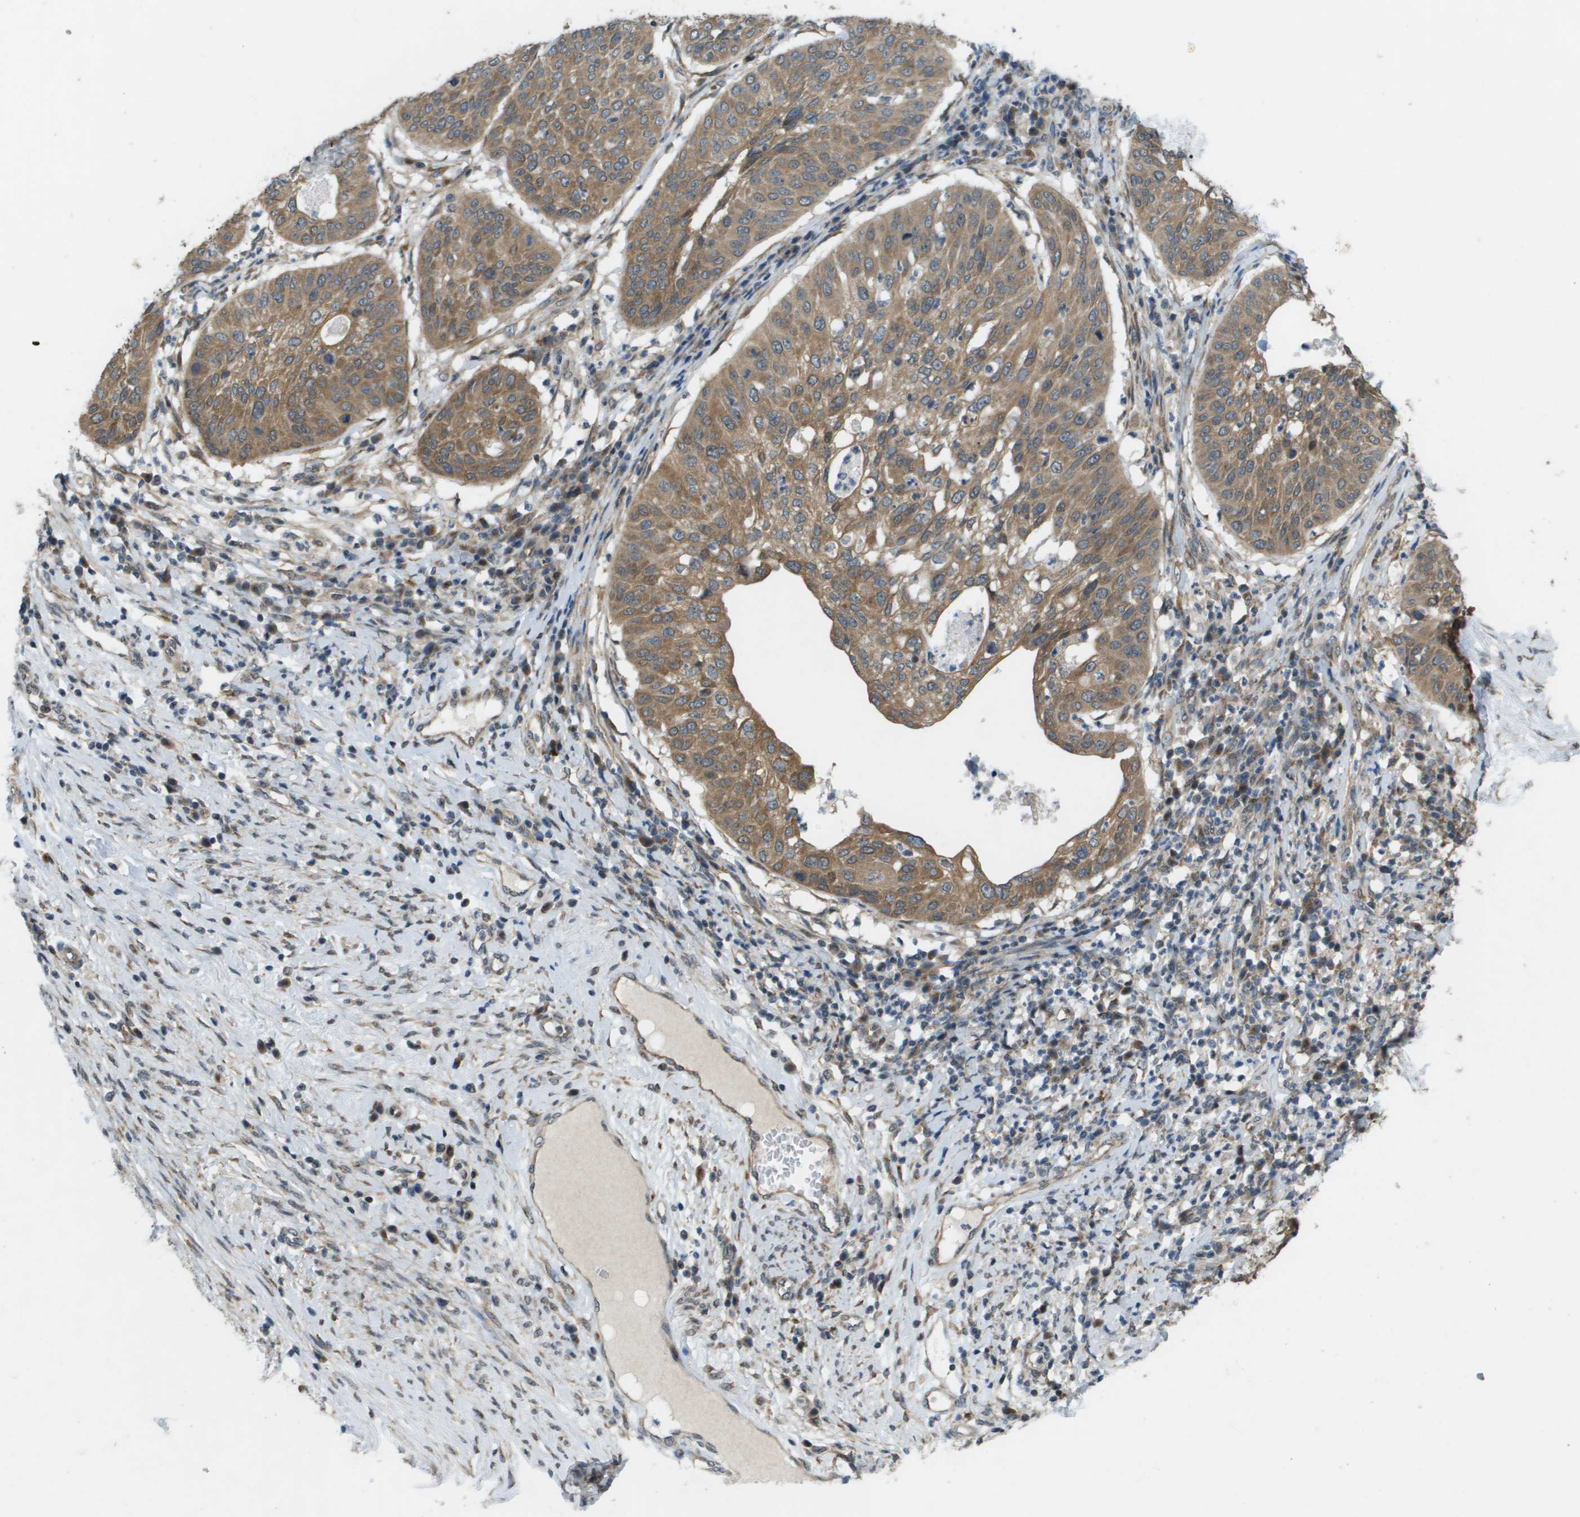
{"staining": {"intensity": "moderate", "quantity": ">75%", "location": "cytoplasmic/membranous"}, "tissue": "cervical cancer", "cell_type": "Tumor cells", "image_type": "cancer", "snomed": [{"axis": "morphology", "description": "Normal tissue, NOS"}, {"axis": "morphology", "description": "Squamous cell carcinoma, NOS"}, {"axis": "topography", "description": "Cervix"}], "caption": "The photomicrograph demonstrates staining of cervical cancer (squamous cell carcinoma), revealing moderate cytoplasmic/membranous protein positivity (brown color) within tumor cells.", "gene": "IFNLR1", "patient": {"sex": "female", "age": 39}}